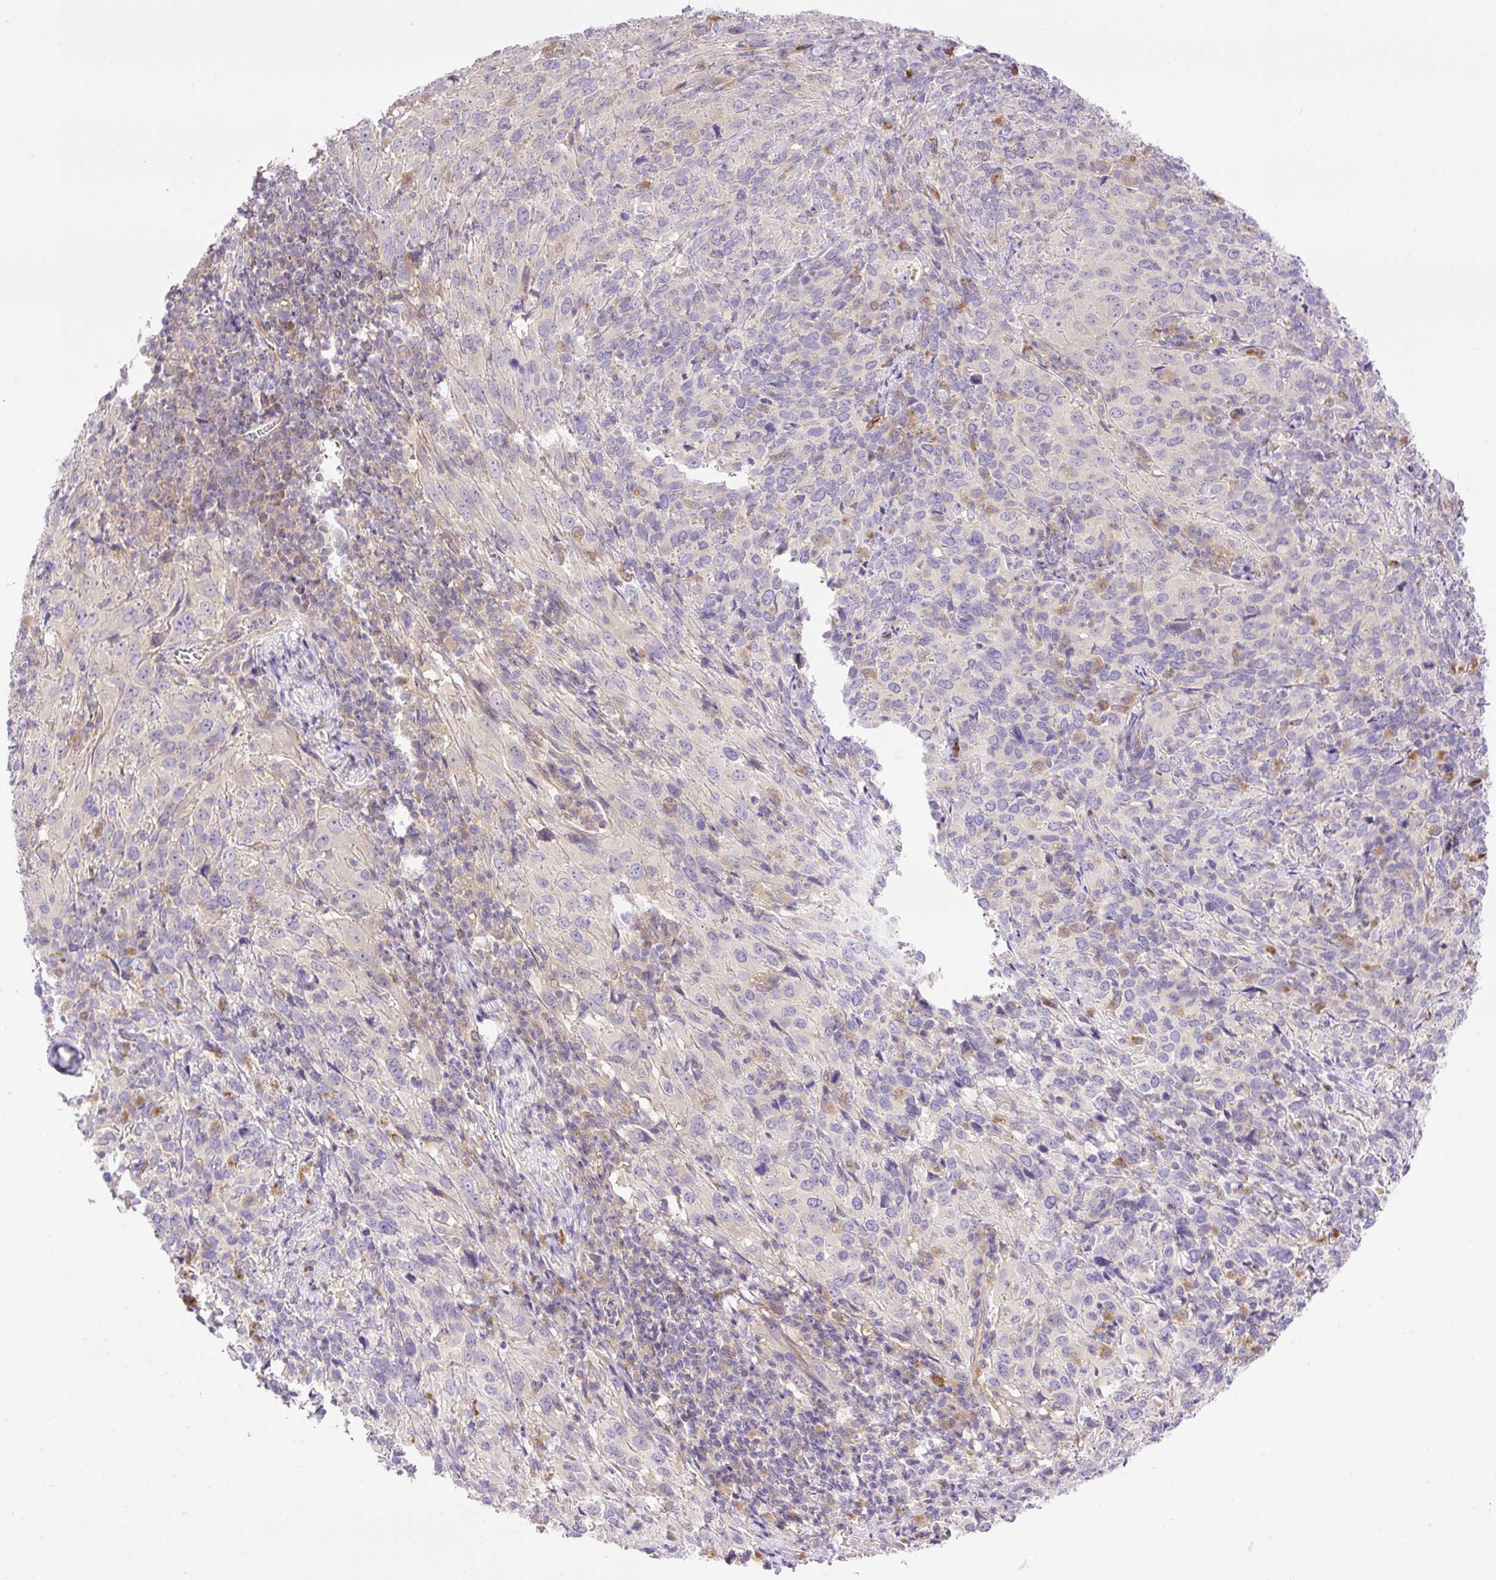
{"staining": {"intensity": "negative", "quantity": "none", "location": "none"}, "tissue": "cervical cancer", "cell_type": "Tumor cells", "image_type": "cancer", "snomed": [{"axis": "morphology", "description": "Squamous cell carcinoma, NOS"}, {"axis": "topography", "description": "Cervix"}], "caption": "A photomicrograph of human cervical squamous cell carcinoma is negative for staining in tumor cells.", "gene": "HEXB", "patient": {"sex": "female", "age": 51}}